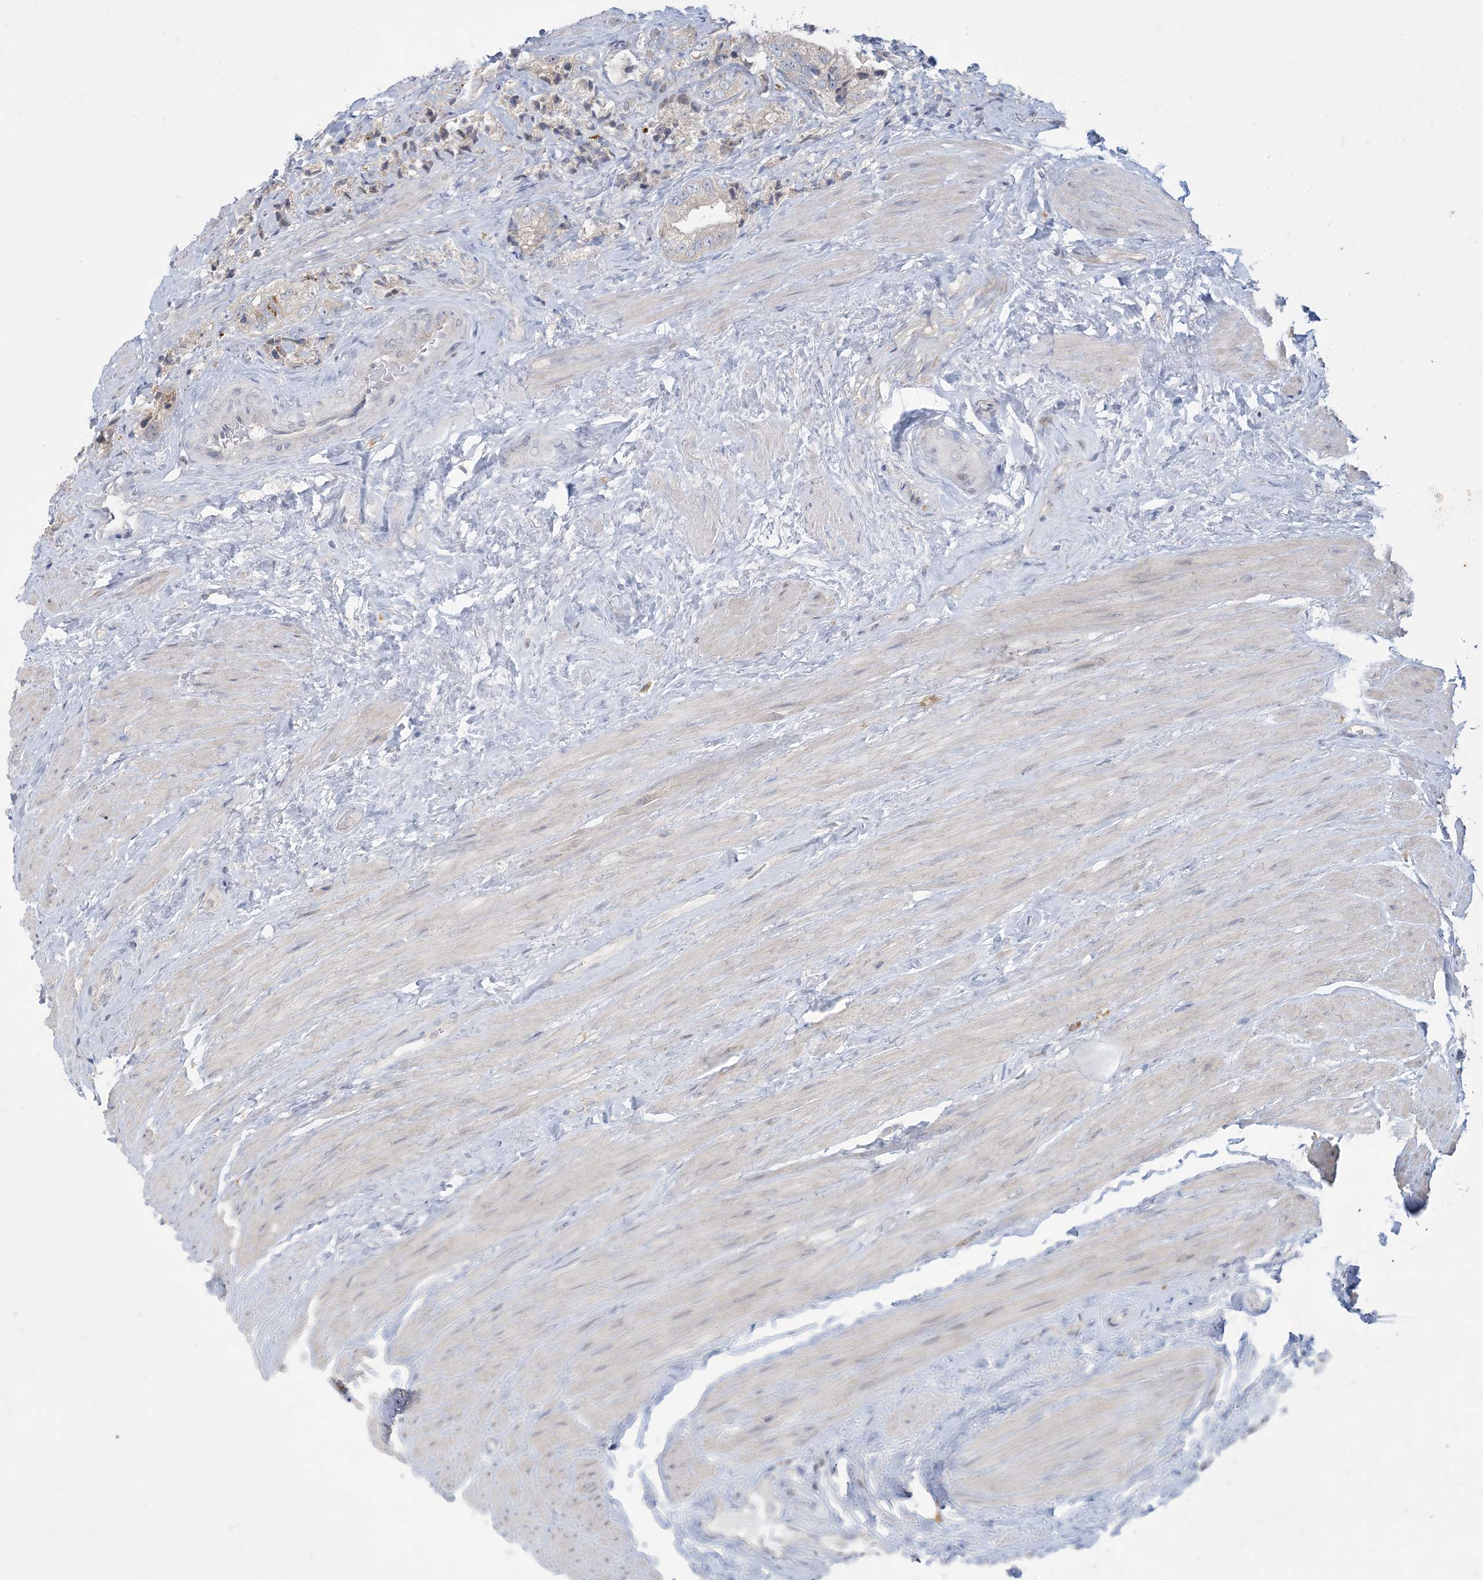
{"staining": {"intensity": "negative", "quantity": "none", "location": "none"}, "tissue": "prostate cancer", "cell_type": "Tumor cells", "image_type": "cancer", "snomed": [{"axis": "morphology", "description": "Adenocarcinoma, High grade"}, {"axis": "topography", "description": "Prostate"}], "caption": "Immunohistochemistry of human prostate cancer displays no positivity in tumor cells. The staining is performed using DAB brown chromogen with nuclei counter-stained in using hematoxylin.", "gene": "KIF3A", "patient": {"sex": "male", "age": 61}}